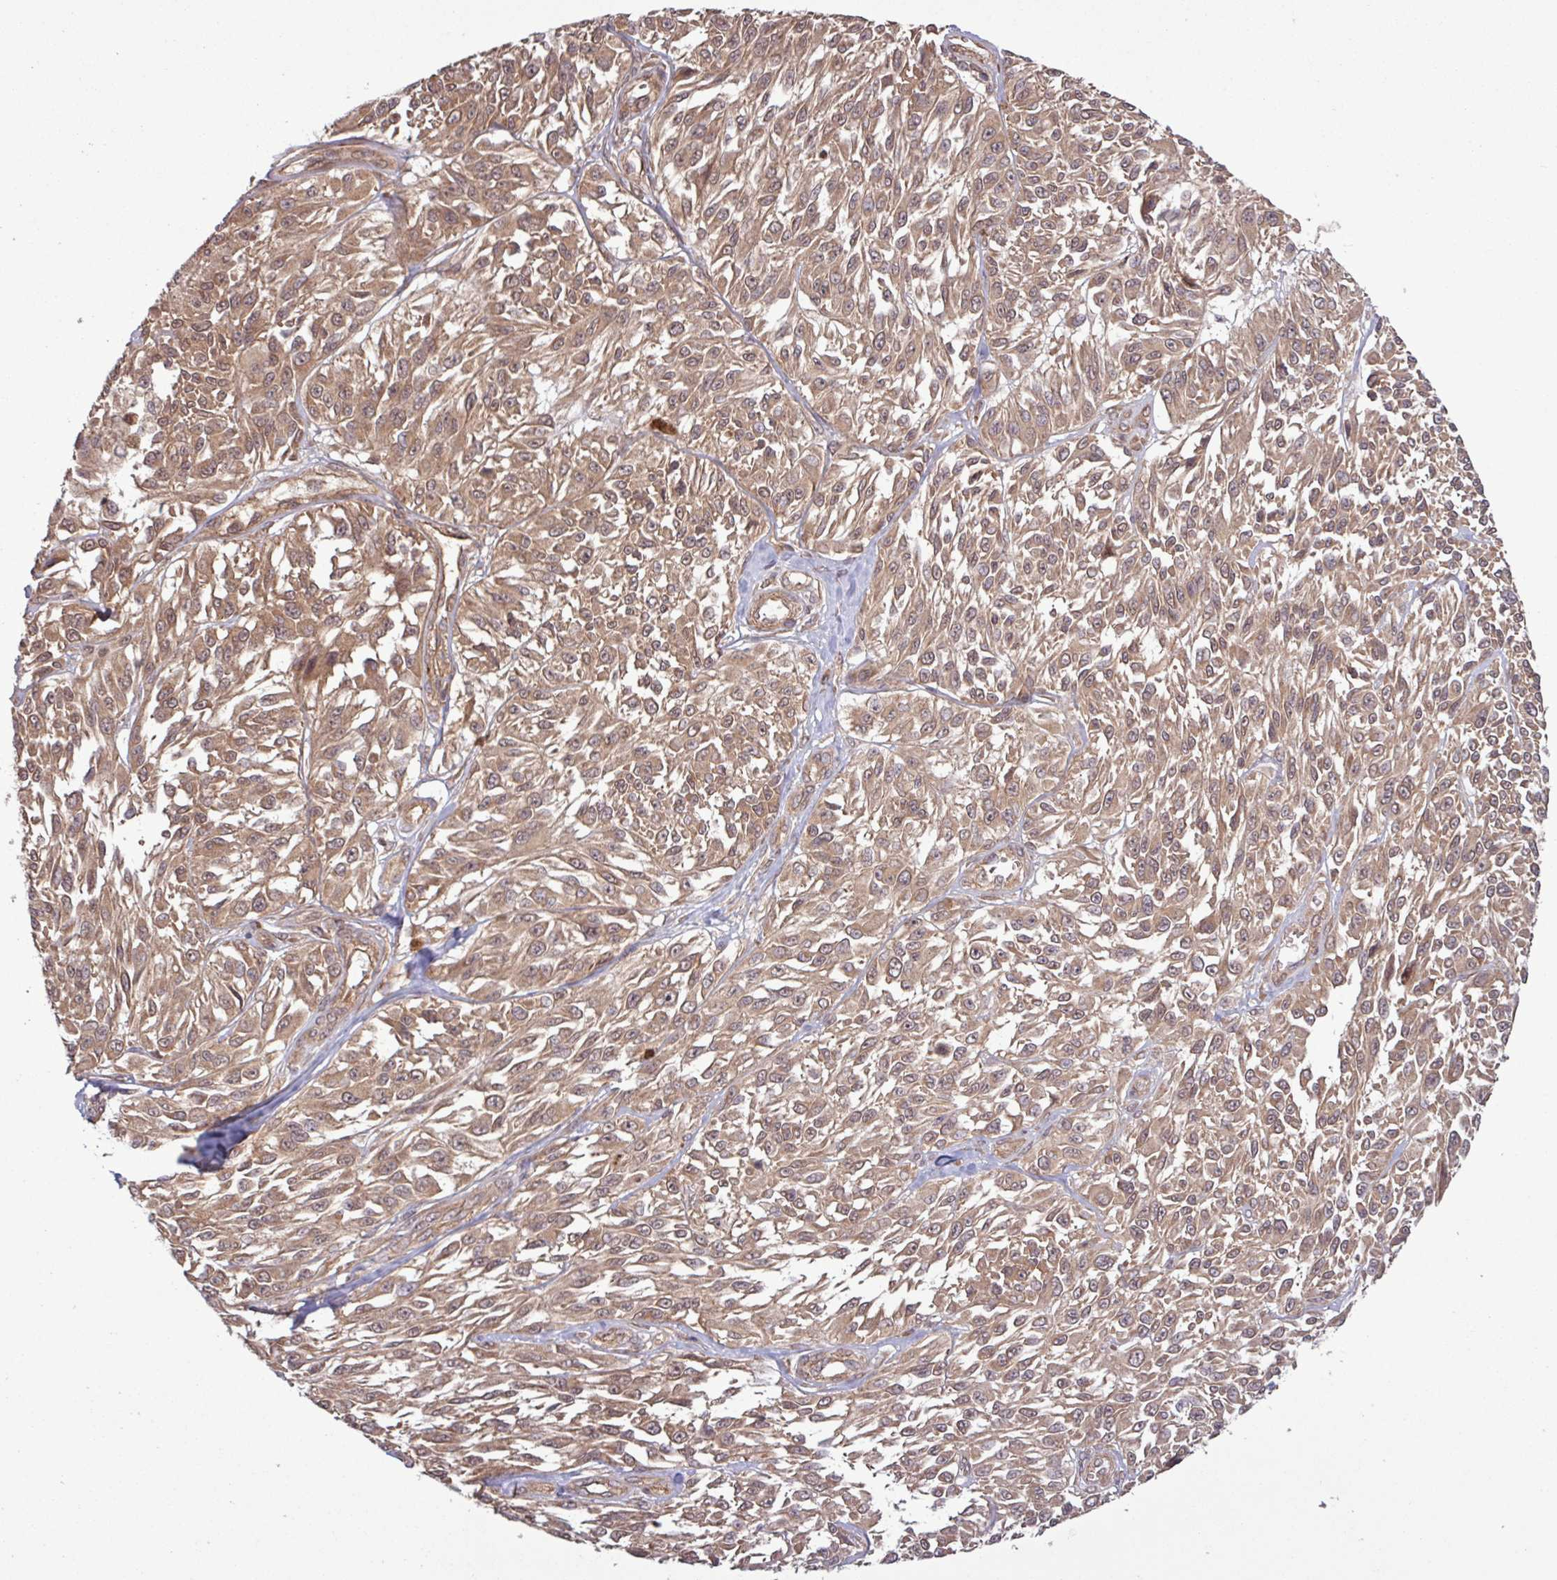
{"staining": {"intensity": "moderate", "quantity": ">75%", "location": "cytoplasmic/membranous"}, "tissue": "melanoma", "cell_type": "Tumor cells", "image_type": "cancer", "snomed": [{"axis": "morphology", "description": "Malignant melanoma, NOS"}, {"axis": "topography", "description": "Skin"}], "caption": "Immunohistochemical staining of human malignant melanoma reveals medium levels of moderate cytoplasmic/membranous positivity in about >75% of tumor cells.", "gene": "TRABD2A", "patient": {"sex": "male", "age": 94}}